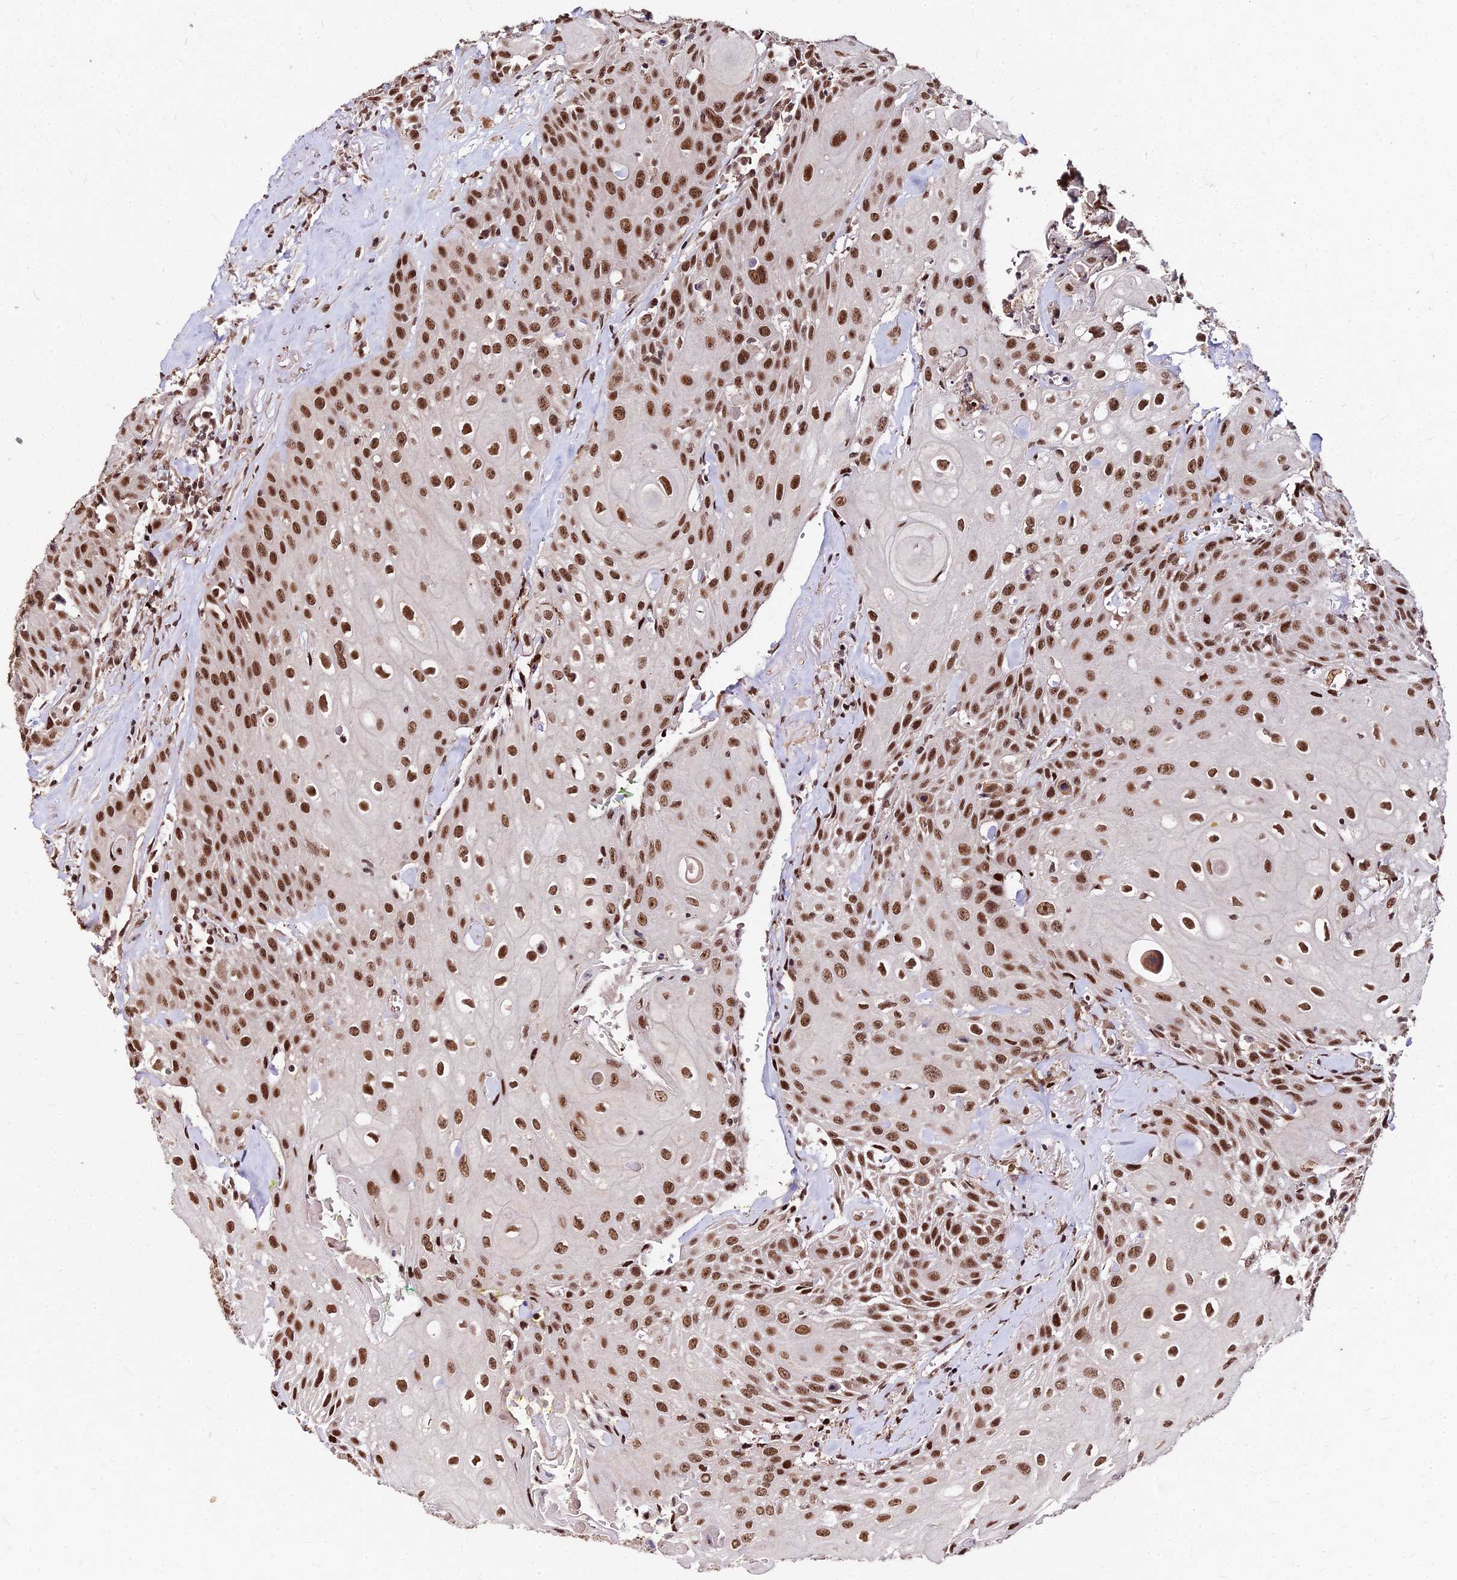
{"staining": {"intensity": "strong", "quantity": ">75%", "location": "nuclear"}, "tissue": "head and neck cancer", "cell_type": "Tumor cells", "image_type": "cancer", "snomed": [{"axis": "morphology", "description": "Squamous cell carcinoma, NOS"}, {"axis": "topography", "description": "Oral tissue"}, {"axis": "topography", "description": "Head-Neck"}], "caption": "A high-resolution histopathology image shows immunohistochemistry staining of head and neck cancer (squamous cell carcinoma), which reveals strong nuclear staining in approximately >75% of tumor cells.", "gene": "ZBED4", "patient": {"sex": "female", "age": 82}}